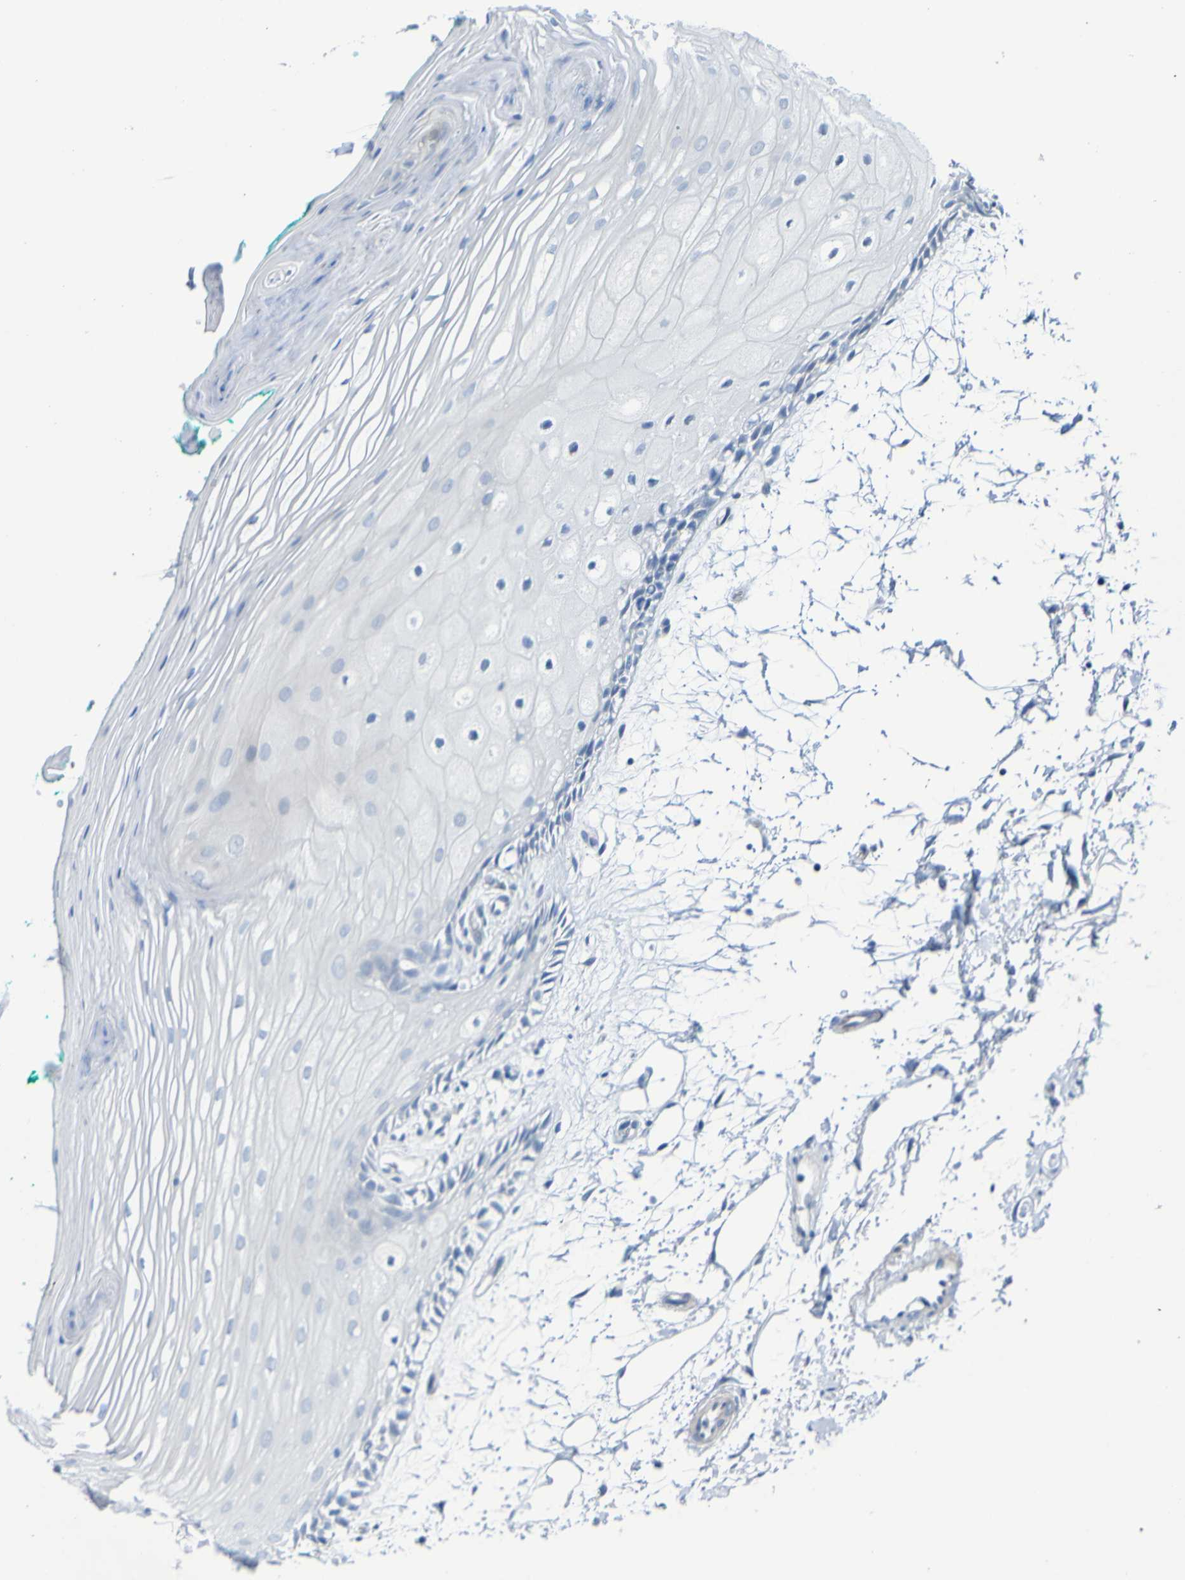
{"staining": {"intensity": "negative", "quantity": "none", "location": "none"}, "tissue": "oral mucosa", "cell_type": "Squamous epithelial cells", "image_type": "normal", "snomed": [{"axis": "morphology", "description": "Normal tissue, NOS"}, {"axis": "topography", "description": "Skeletal muscle"}, {"axis": "topography", "description": "Oral tissue"}, {"axis": "topography", "description": "Peripheral nerve tissue"}], "caption": "A high-resolution photomicrograph shows IHC staining of normal oral mucosa, which exhibits no significant positivity in squamous epithelial cells.", "gene": "ACMSD", "patient": {"sex": "female", "age": 84}}